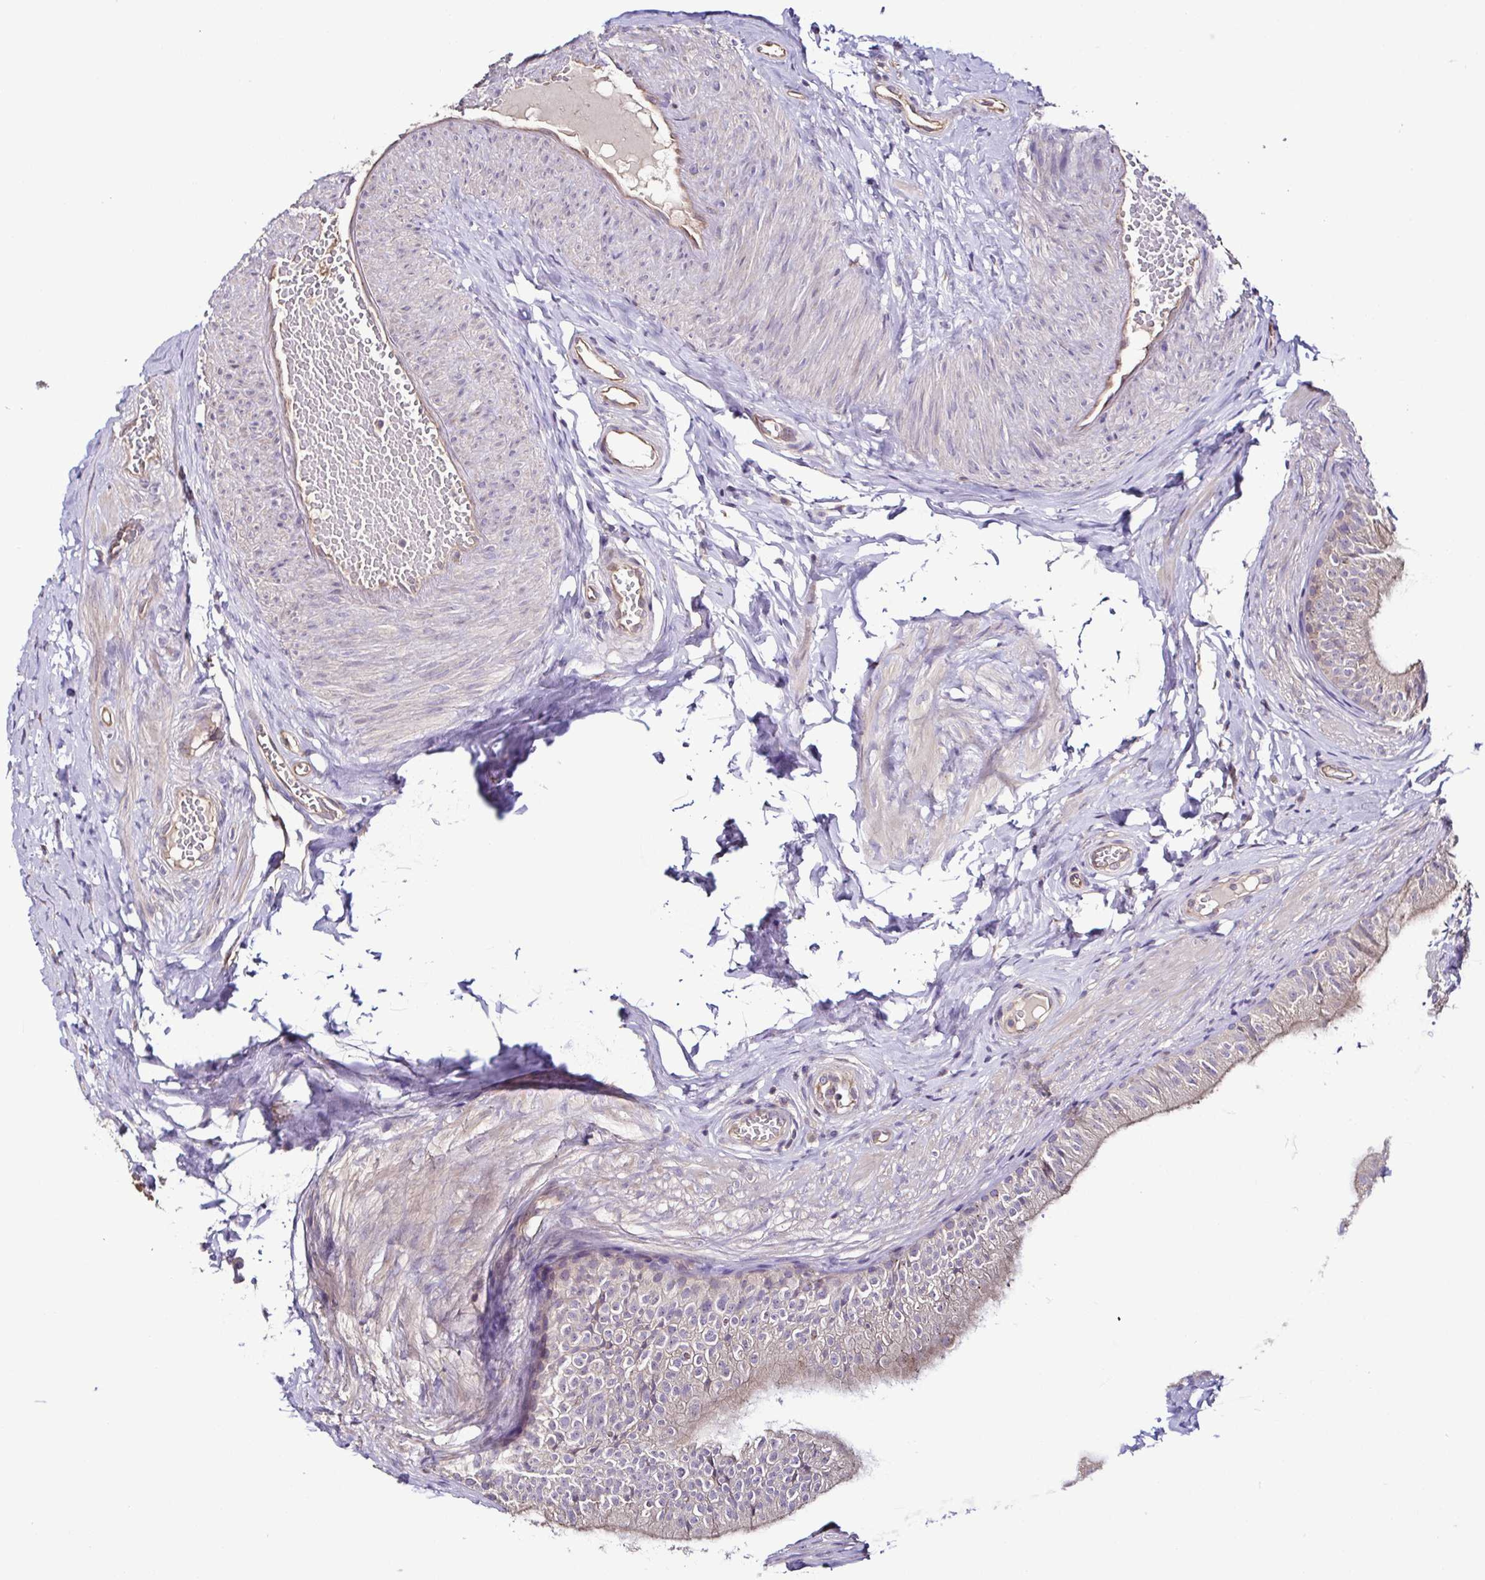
{"staining": {"intensity": "weak", "quantity": "<25%", "location": "cytoplasmic/membranous"}, "tissue": "epididymis", "cell_type": "Glandular cells", "image_type": "normal", "snomed": [{"axis": "morphology", "description": "Normal tissue, NOS"}, {"axis": "topography", "description": "Epididymis, spermatic cord, NOS"}, {"axis": "topography", "description": "Epididymis"}, {"axis": "topography", "description": "Peripheral nerve tissue"}], "caption": "Immunohistochemistry image of unremarkable human epididymis stained for a protein (brown), which displays no positivity in glandular cells. The staining was performed using DAB to visualize the protein expression in brown, while the nuclei were stained in blue with hematoxylin (Magnification: 20x).", "gene": "LMOD2", "patient": {"sex": "male", "age": 29}}